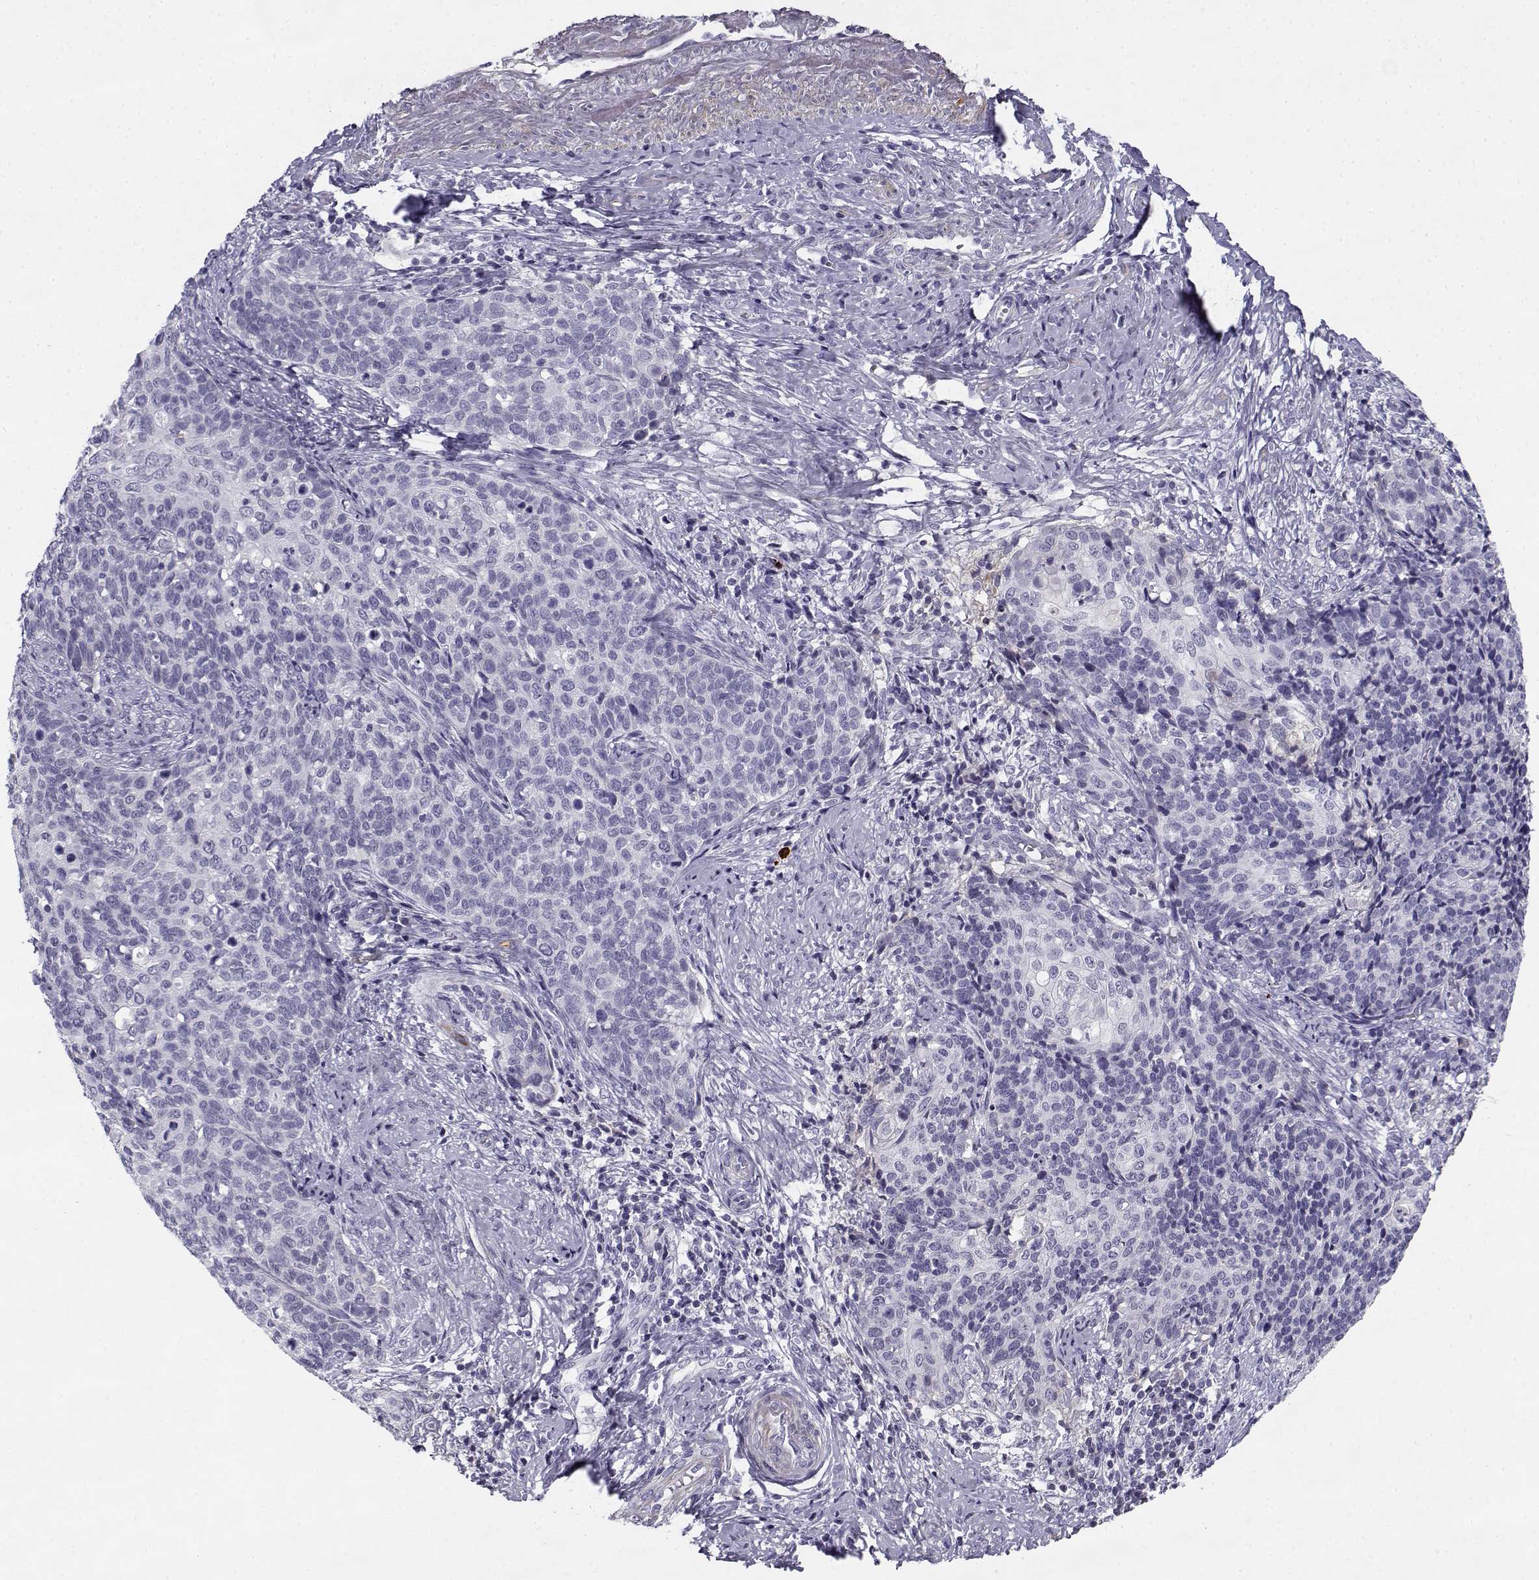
{"staining": {"intensity": "negative", "quantity": "none", "location": "none"}, "tissue": "cervical cancer", "cell_type": "Tumor cells", "image_type": "cancer", "snomed": [{"axis": "morphology", "description": "Squamous cell carcinoma, NOS"}, {"axis": "topography", "description": "Cervix"}], "caption": "There is no significant staining in tumor cells of cervical squamous cell carcinoma. (DAB (3,3'-diaminobenzidine) immunohistochemistry (IHC), high magnification).", "gene": "CREB3L3", "patient": {"sex": "female", "age": 39}}